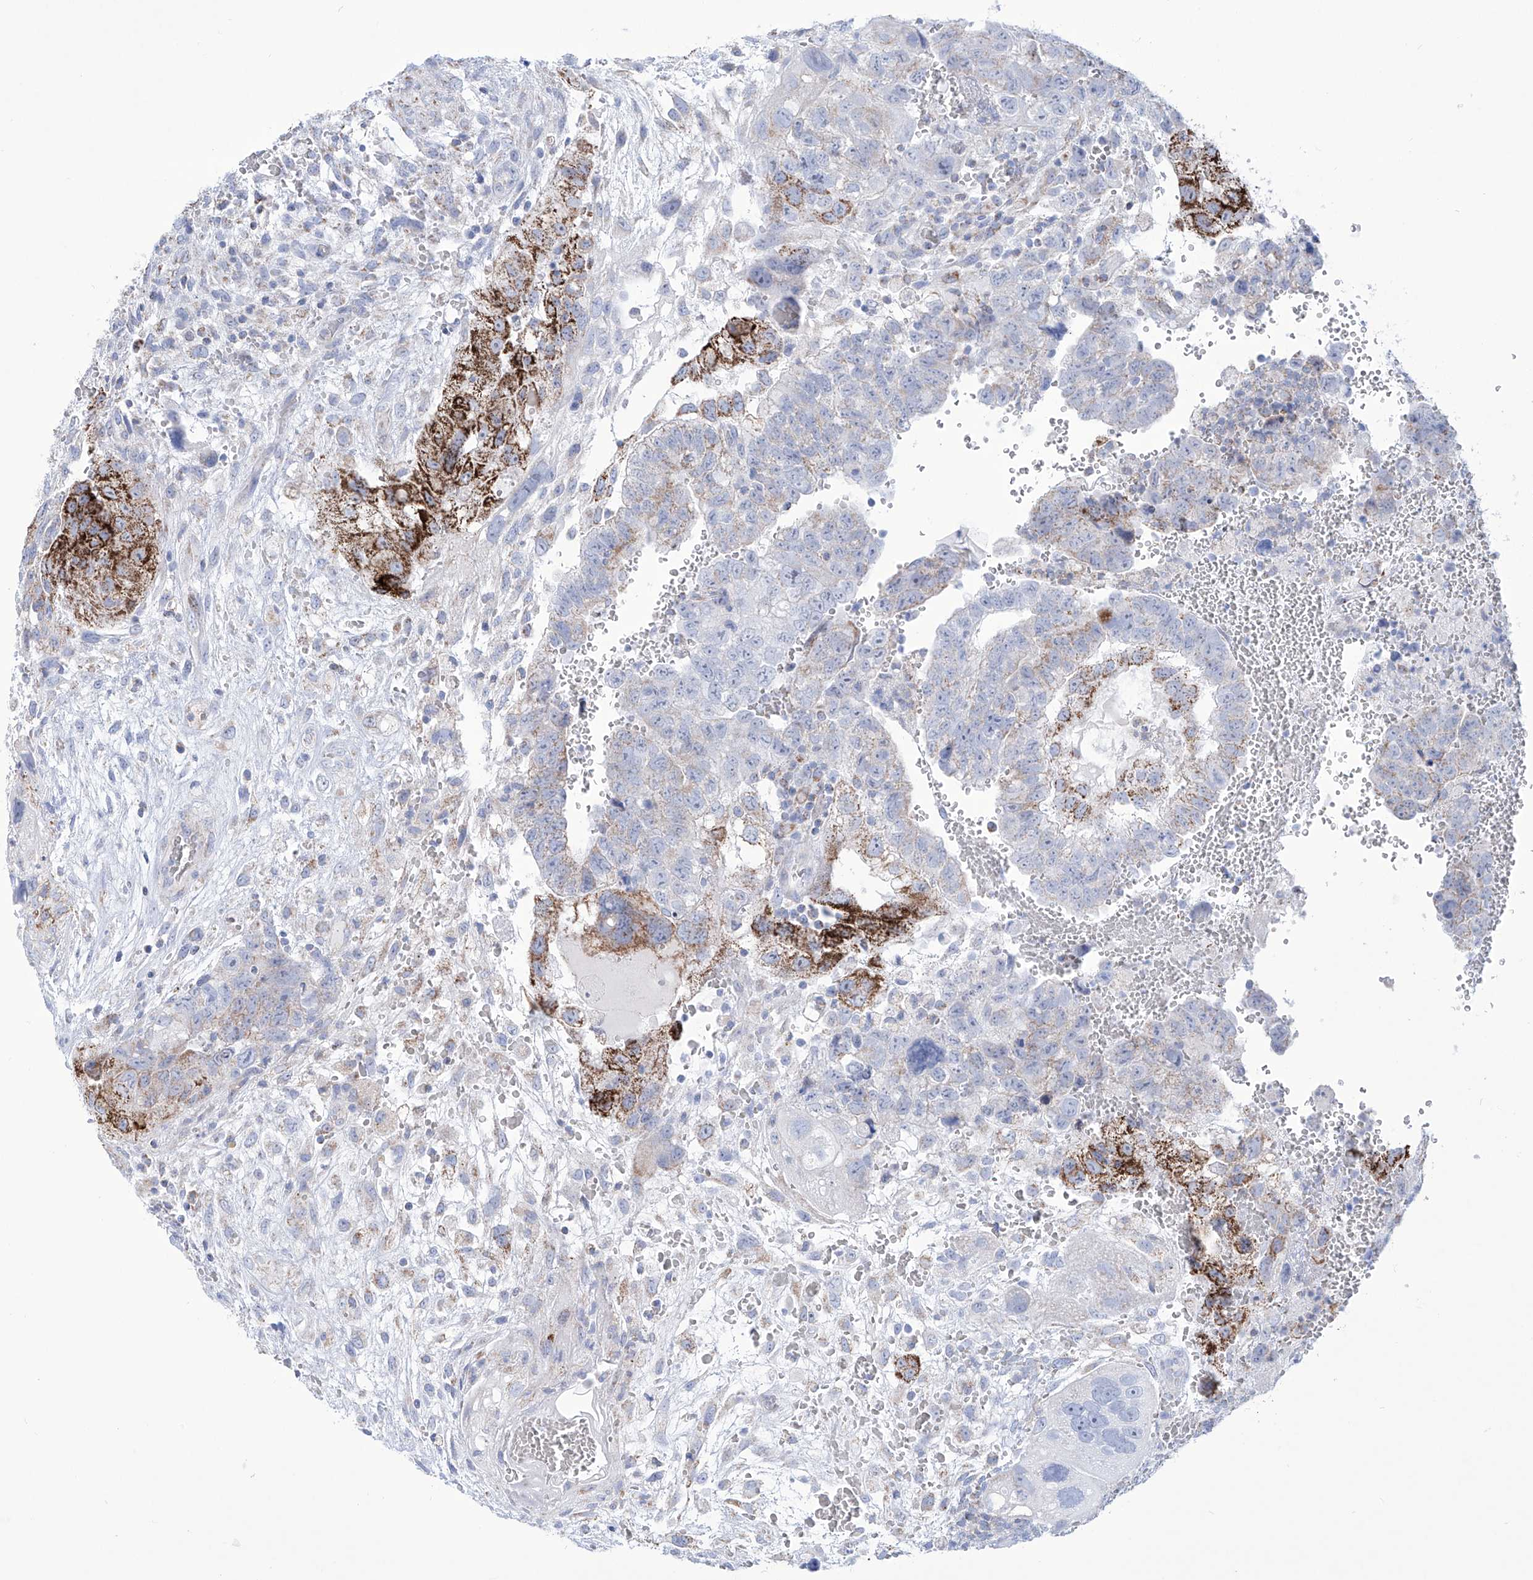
{"staining": {"intensity": "strong", "quantity": "<25%", "location": "cytoplasmic/membranous"}, "tissue": "testis cancer", "cell_type": "Tumor cells", "image_type": "cancer", "snomed": [{"axis": "morphology", "description": "Carcinoma, Embryonal, NOS"}, {"axis": "topography", "description": "Testis"}], "caption": "A micrograph of testis cancer (embryonal carcinoma) stained for a protein displays strong cytoplasmic/membranous brown staining in tumor cells.", "gene": "ALDH6A1", "patient": {"sex": "male", "age": 37}}